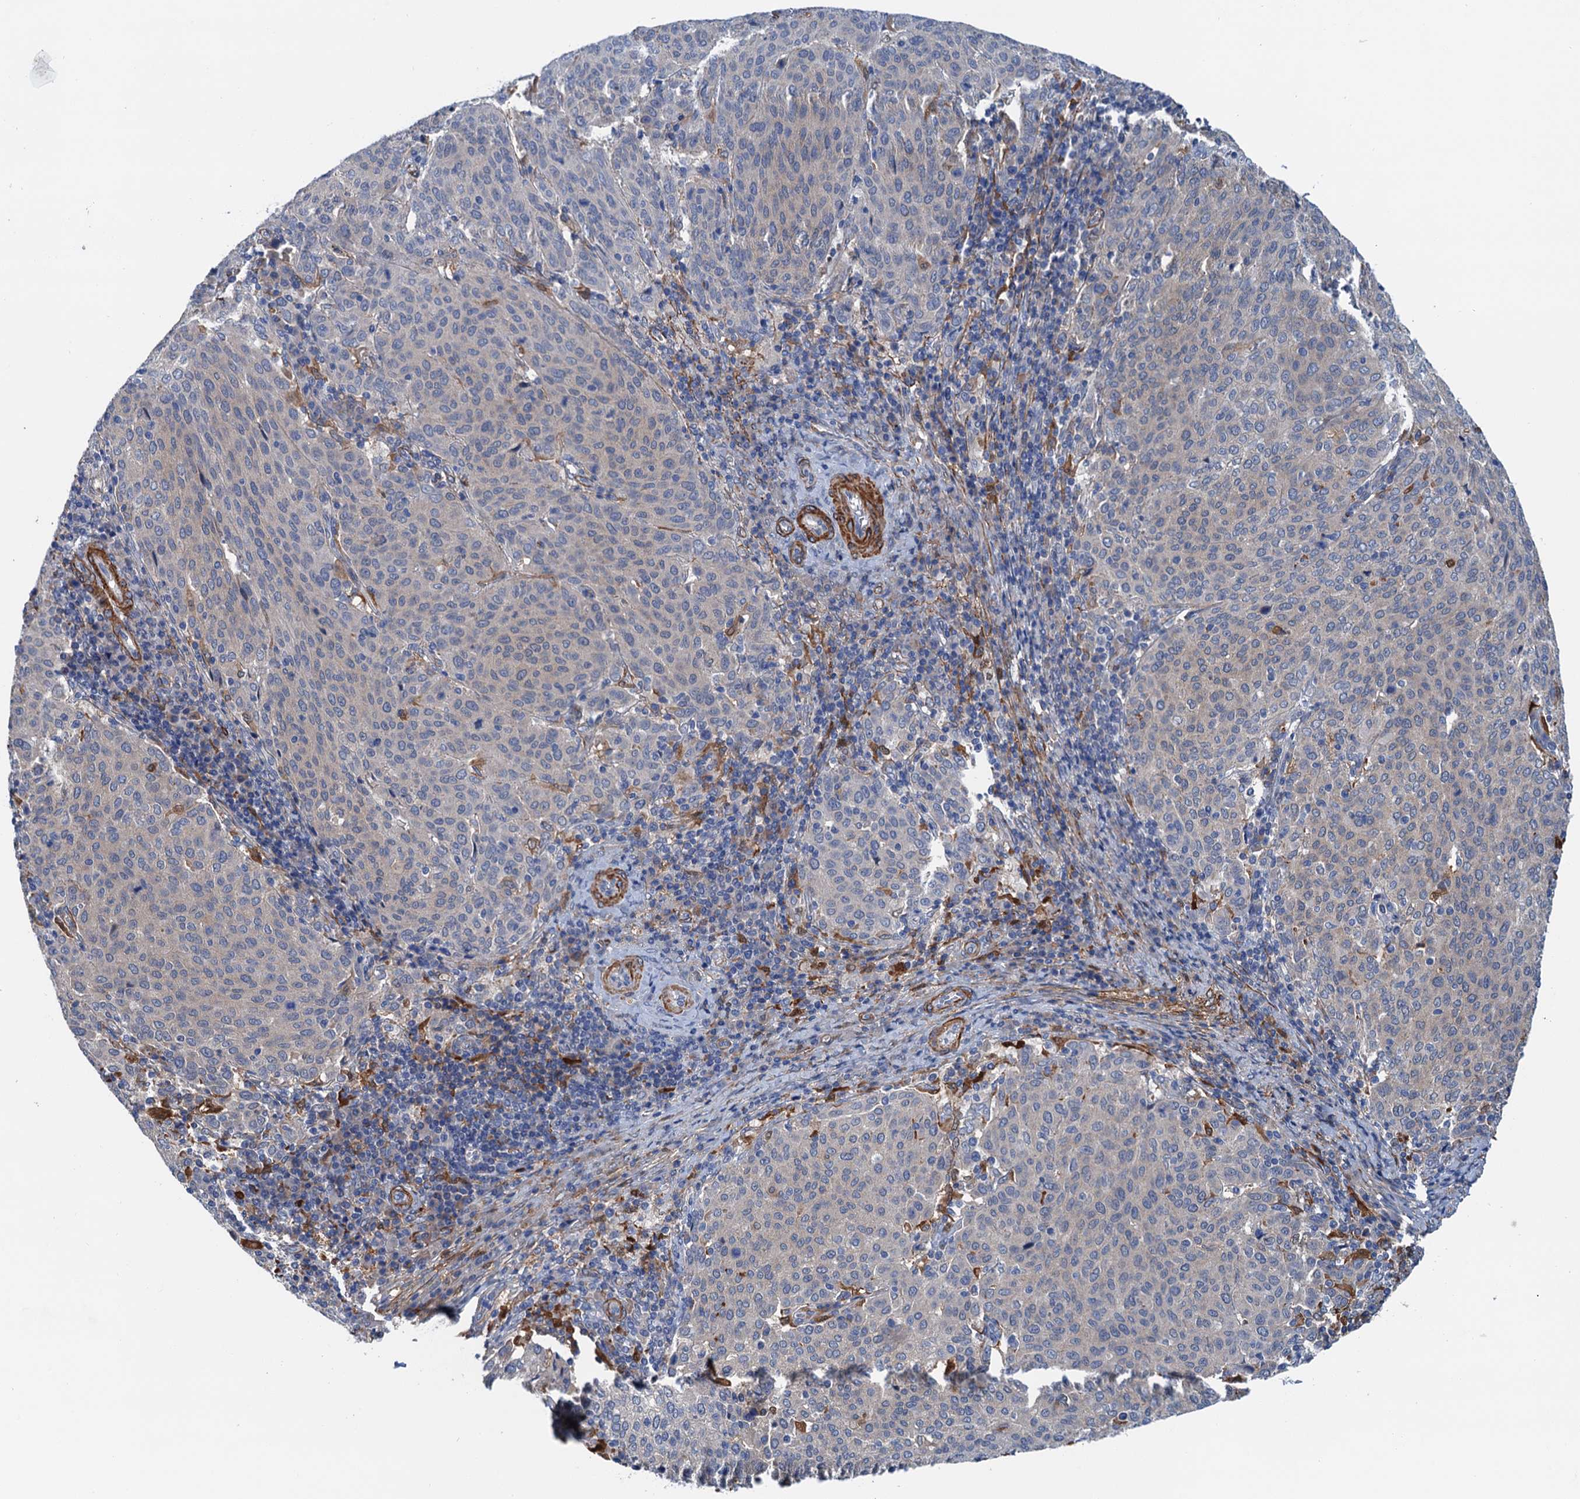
{"staining": {"intensity": "negative", "quantity": "none", "location": "none"}, "tissue": "cervical cancer", "cell_type": "Tumor cells", "image_type": "cancer", "snomed": [{"axis": "morphology", "description": "Squamous cell carcinoma, NOS"}, {"axis": "topography", "description": "Cervix"}], "caption": "Tumor cells show no significant protein expression in cervical squamous cell carcinoma.", "gene": "CSTPP1", "patient": {"sex": "female", "age": 46}}